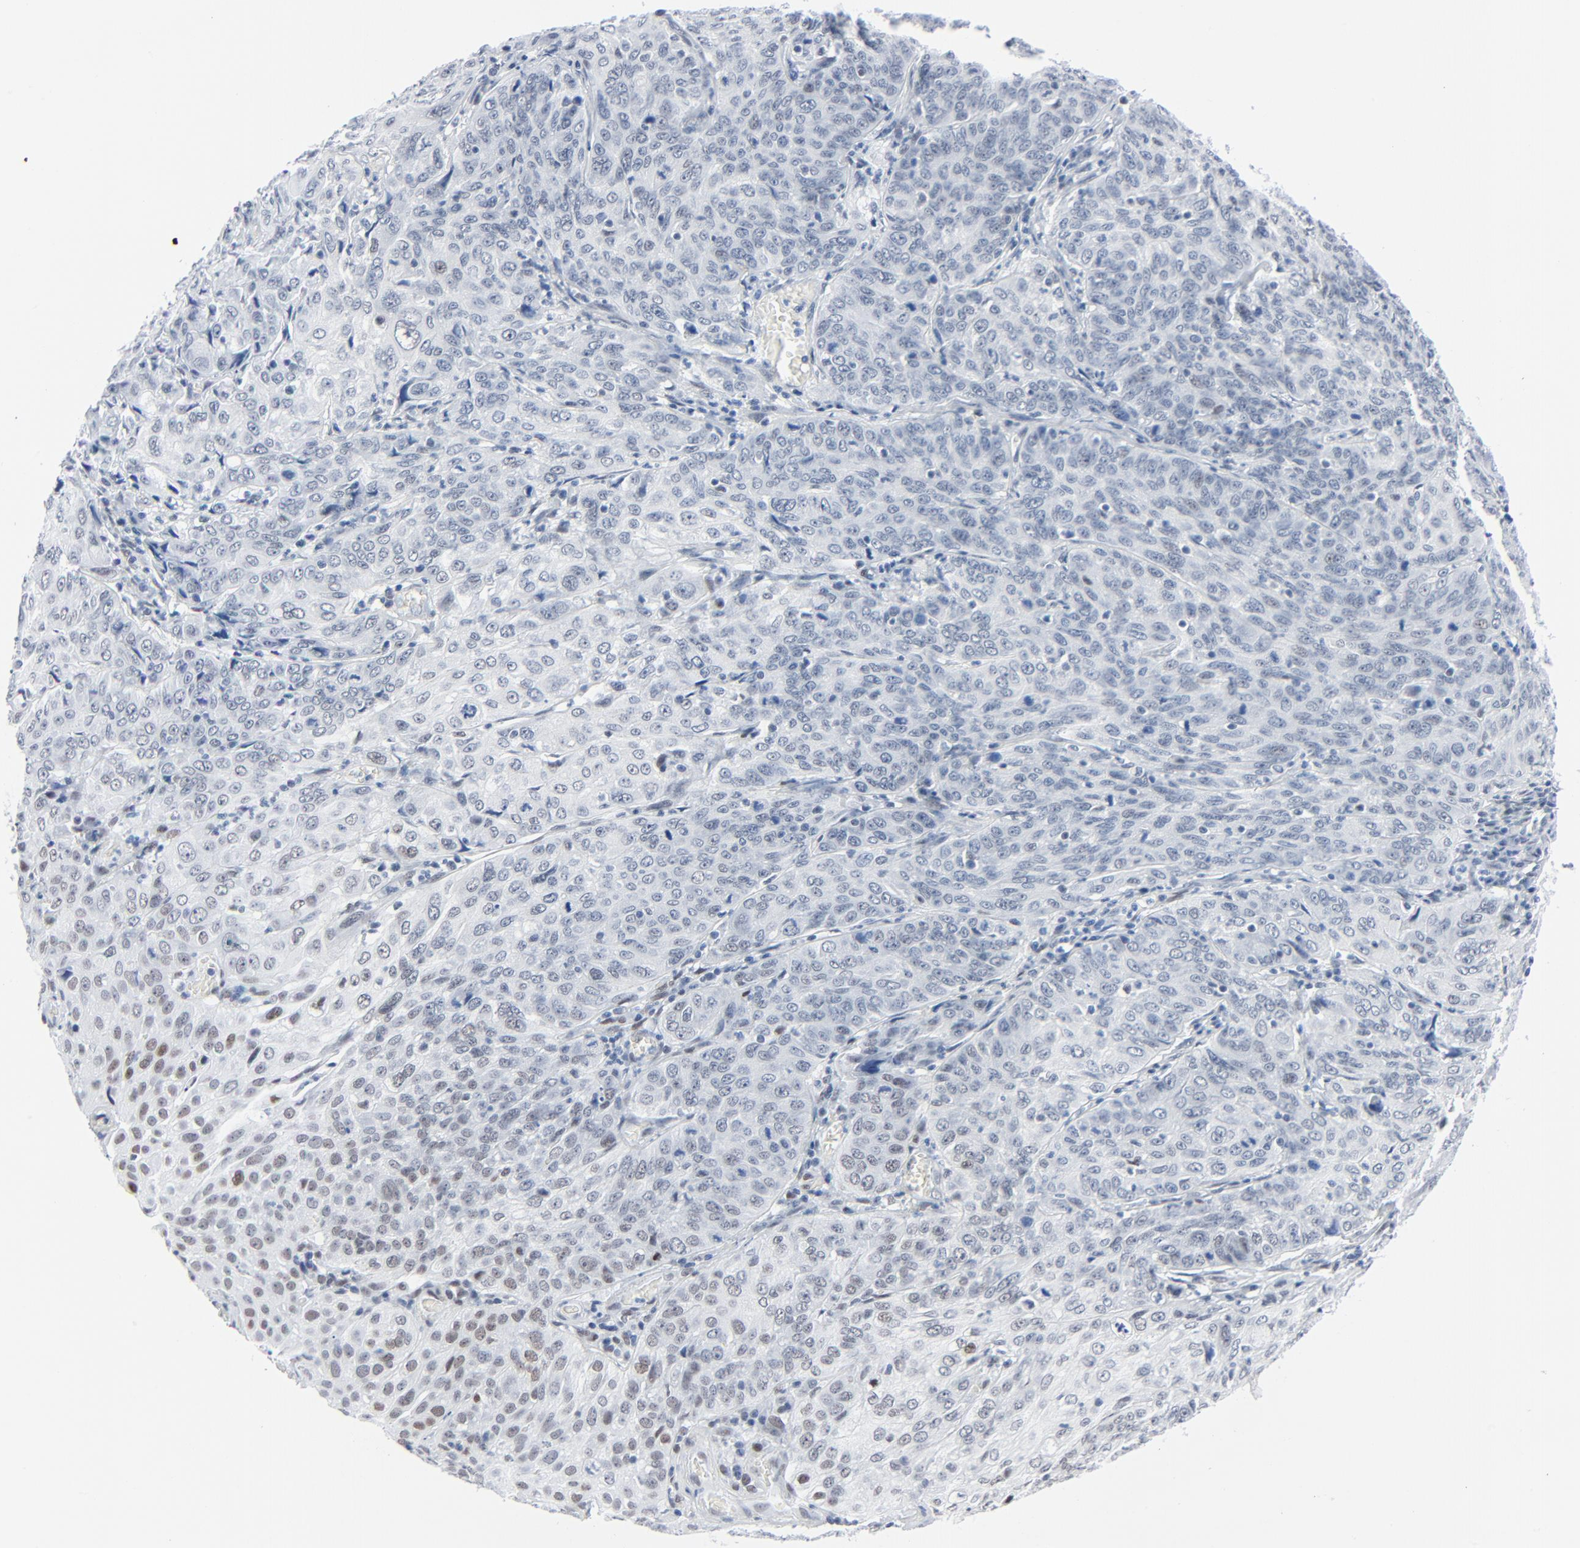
{"staining": {"intensity": "moderate", "quantity": "<25%", "location": "nuclear"}, "tissue": "cervical cancer", "cell_type": "Tumor cells", "image_type": "cancer", "snomed": [{"axis": "morphology", "description": "Squamous cell carcinoma, NOS"}, {"axis": "topography", "description": "Cervix"}], "caption": "Immunohistochemistry (IHC) of human cervical cancer (squamous cell carcinoma) demonstrates low levels of moderate nuclear expression in about <25% of tumor cells. Nuclei are stained in blue.", "gene": "SIRT1", "patient": {"sex": "female", "age": 38}}